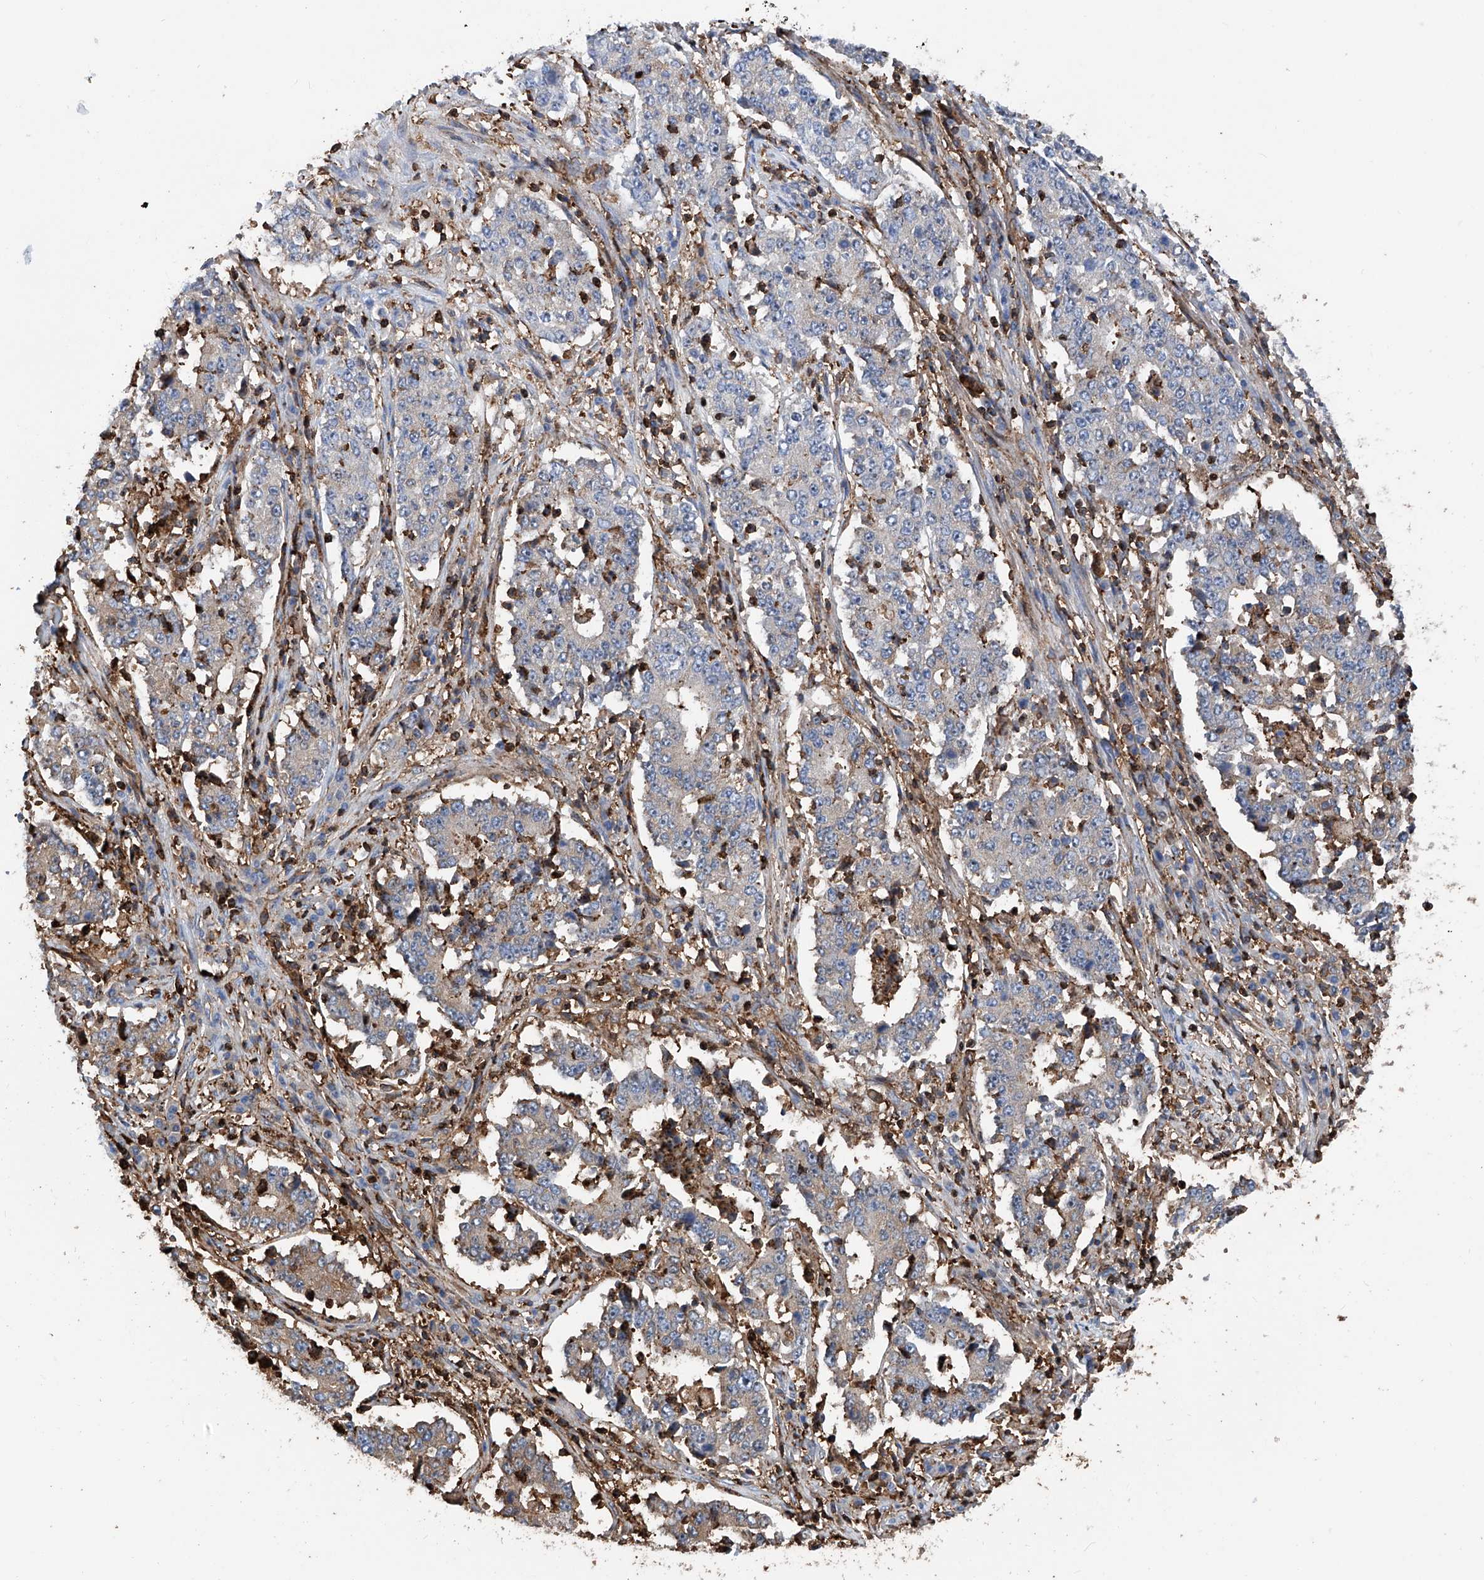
{"staining": {"intensity": "weak", "quantity": "<25%", "location": "cytoplasmic/membranous"}, "tissue": "stomach cancer", "cell_type": "Tumor cells", "image_type": "cancer", "snomed": [{"axis": "morphology", "description": "Adenocarcinoma, NOS"}, {"axis": "topography", "description": "Stomach"}], "caption": "Stomach cancer (adenocarcinoma) was stained to show a protein in brown. There is no significant expression in tumor cells.", "gene": "ZNF484", "patient": {"sex": "male", "age": 59}}